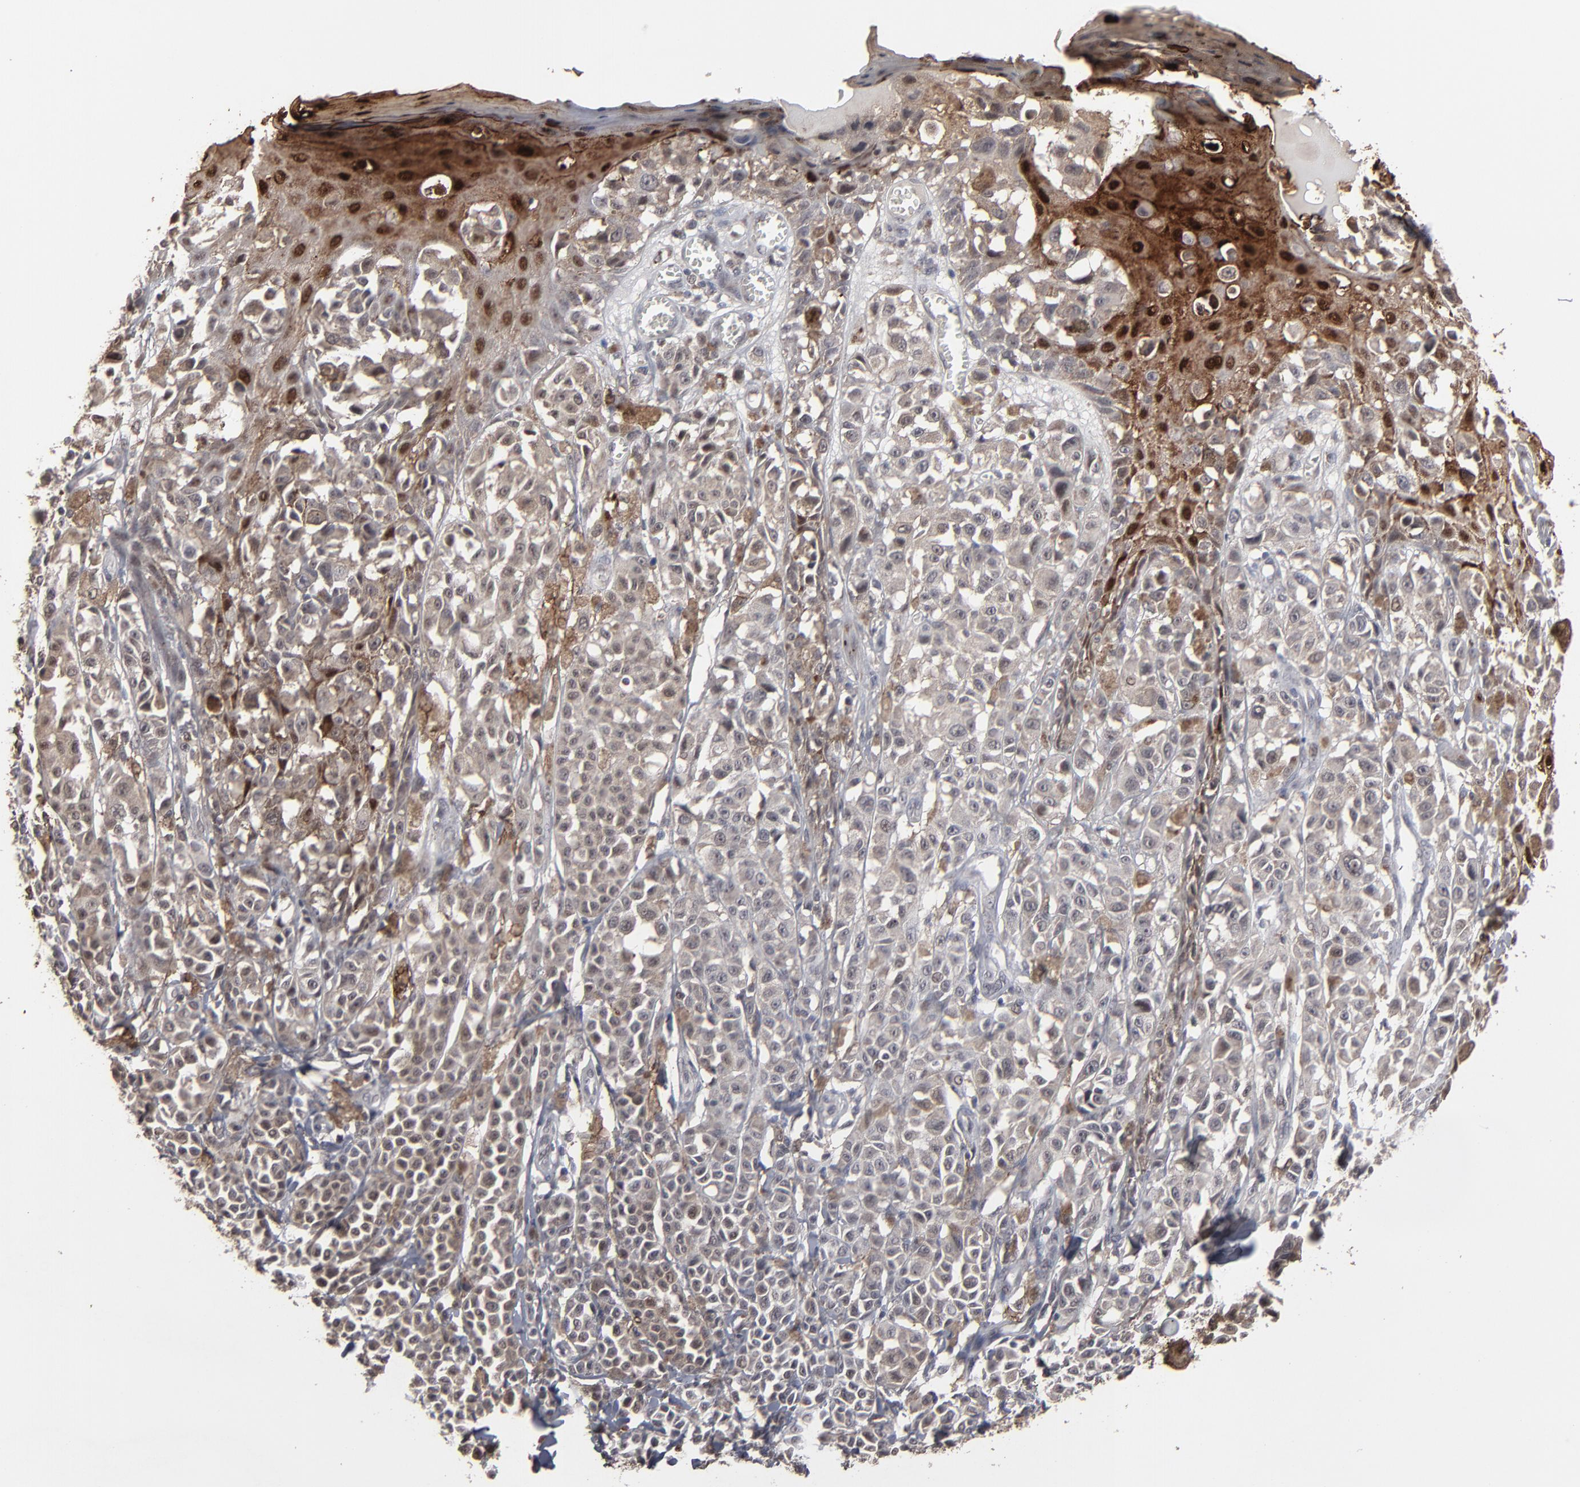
{"staining": {"intensity": "weak", "quantity": ">75%", "location": "cytoplasmic/membranous"}, "tissue": "melanoma", "cell_type": "Tumor cells", "image_type": "cancer", "snomed": [{"axis": "morphology", "description": "Malignant melanoma, NOS"}, {"axis": "topography", "description": "Skin"}], "caption": "A histopathology image of human malignant melanoma stained for a protein displays weak cytoplasmic/membranous brown staining in tumor cells. The staining was performed using DAB, with brown indicating positive protein expression. Nuclei are stained blue with hematoxylin.", "gene": "SLC22A17", "patient": {"sex": "female", "age": 38}}